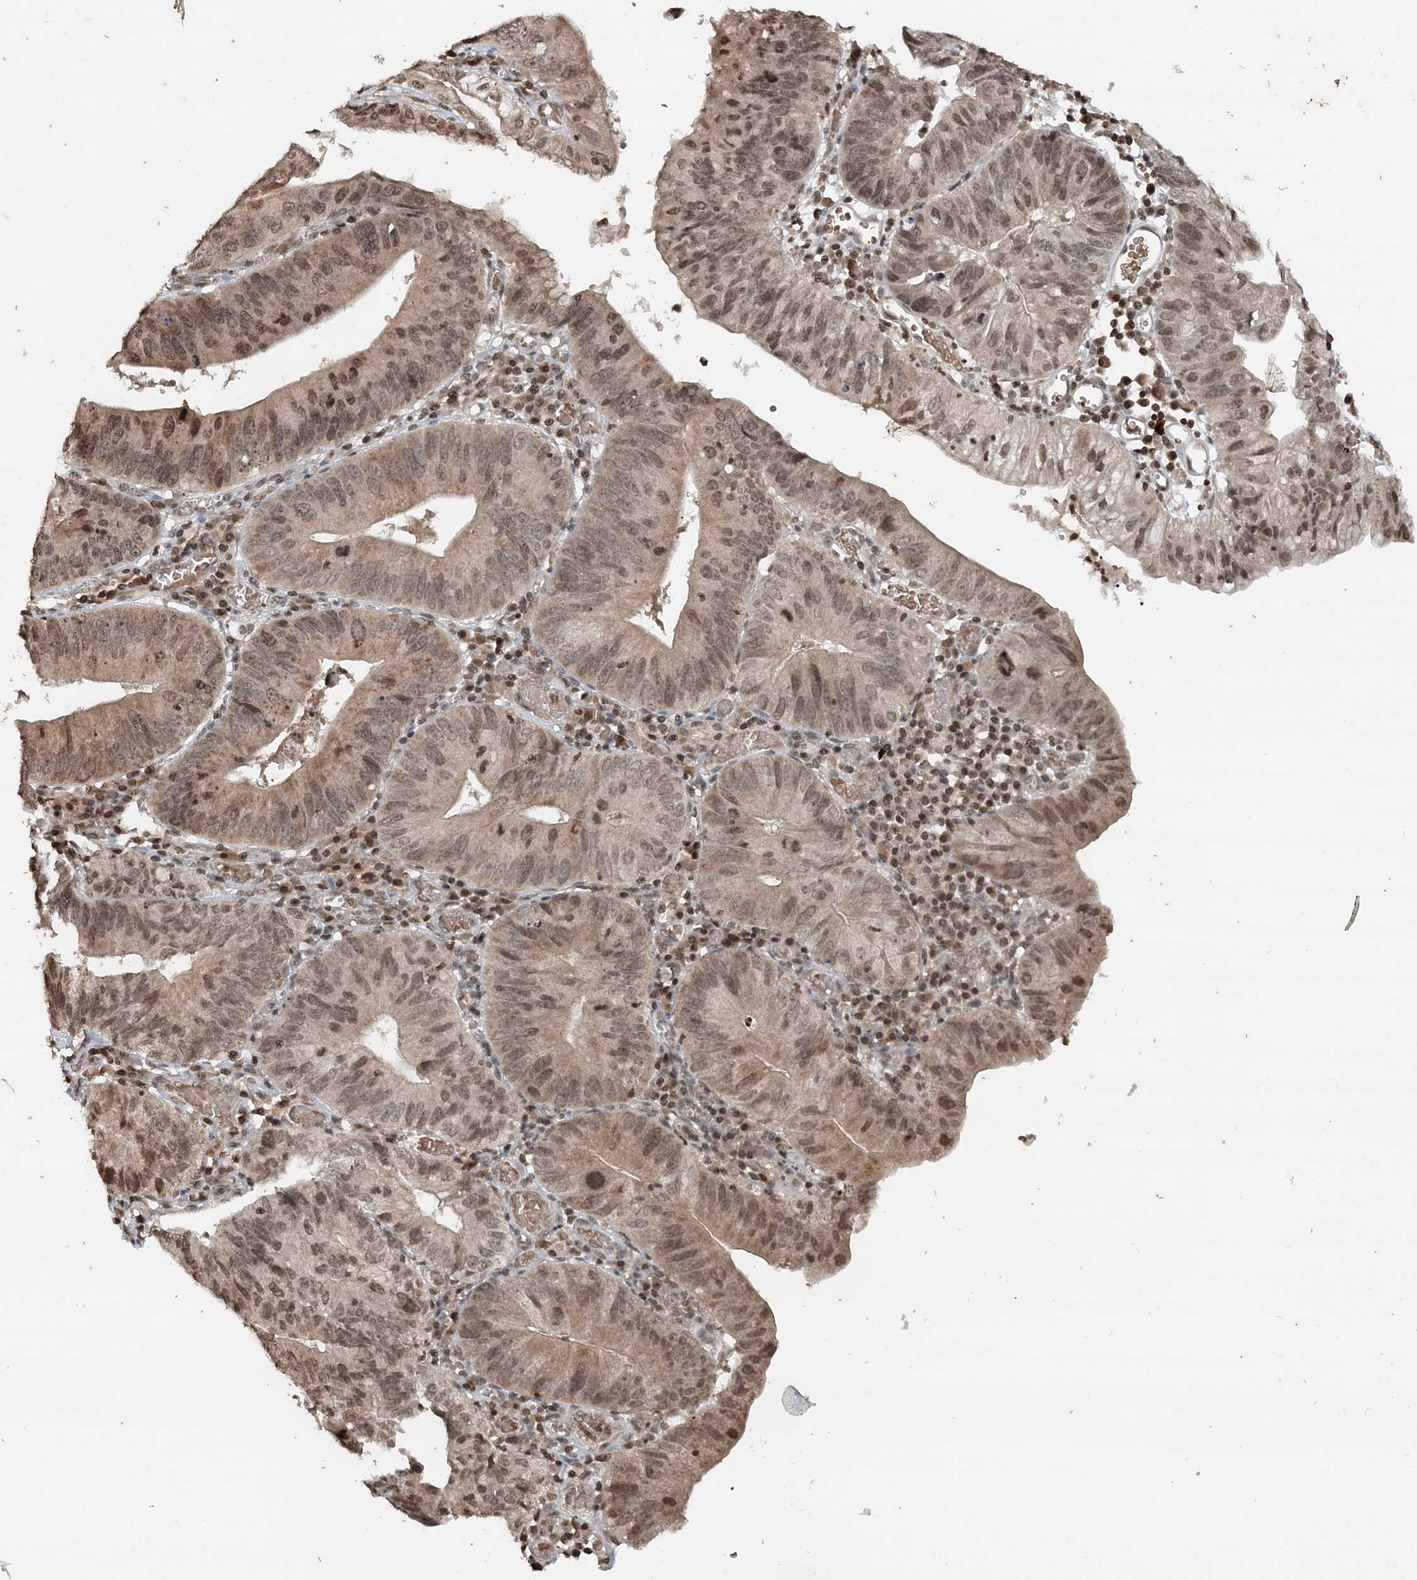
{"staining": {"intensity": "moderate", "quantity": ">75%", "location": "nuclear"}, "tissue": "stomach cancer", "cell_type": "Tumor cells", "image_type": "cancer", "snomed": [{"axis": "morphology", "description": "Adenocarcinoma, NOS"}, {"axis": "topography", "description": "Stomach"}], "caption": "Brown immunohistochemical staining in stomach adenocarcinoma demonstrates moderate nuclear staining in approximately >75% of tumor cells. (IHC, brightfield microscopy, high magnification).", "gene": "NEDD9", "patient": {"sex": "male", "age": 59}}